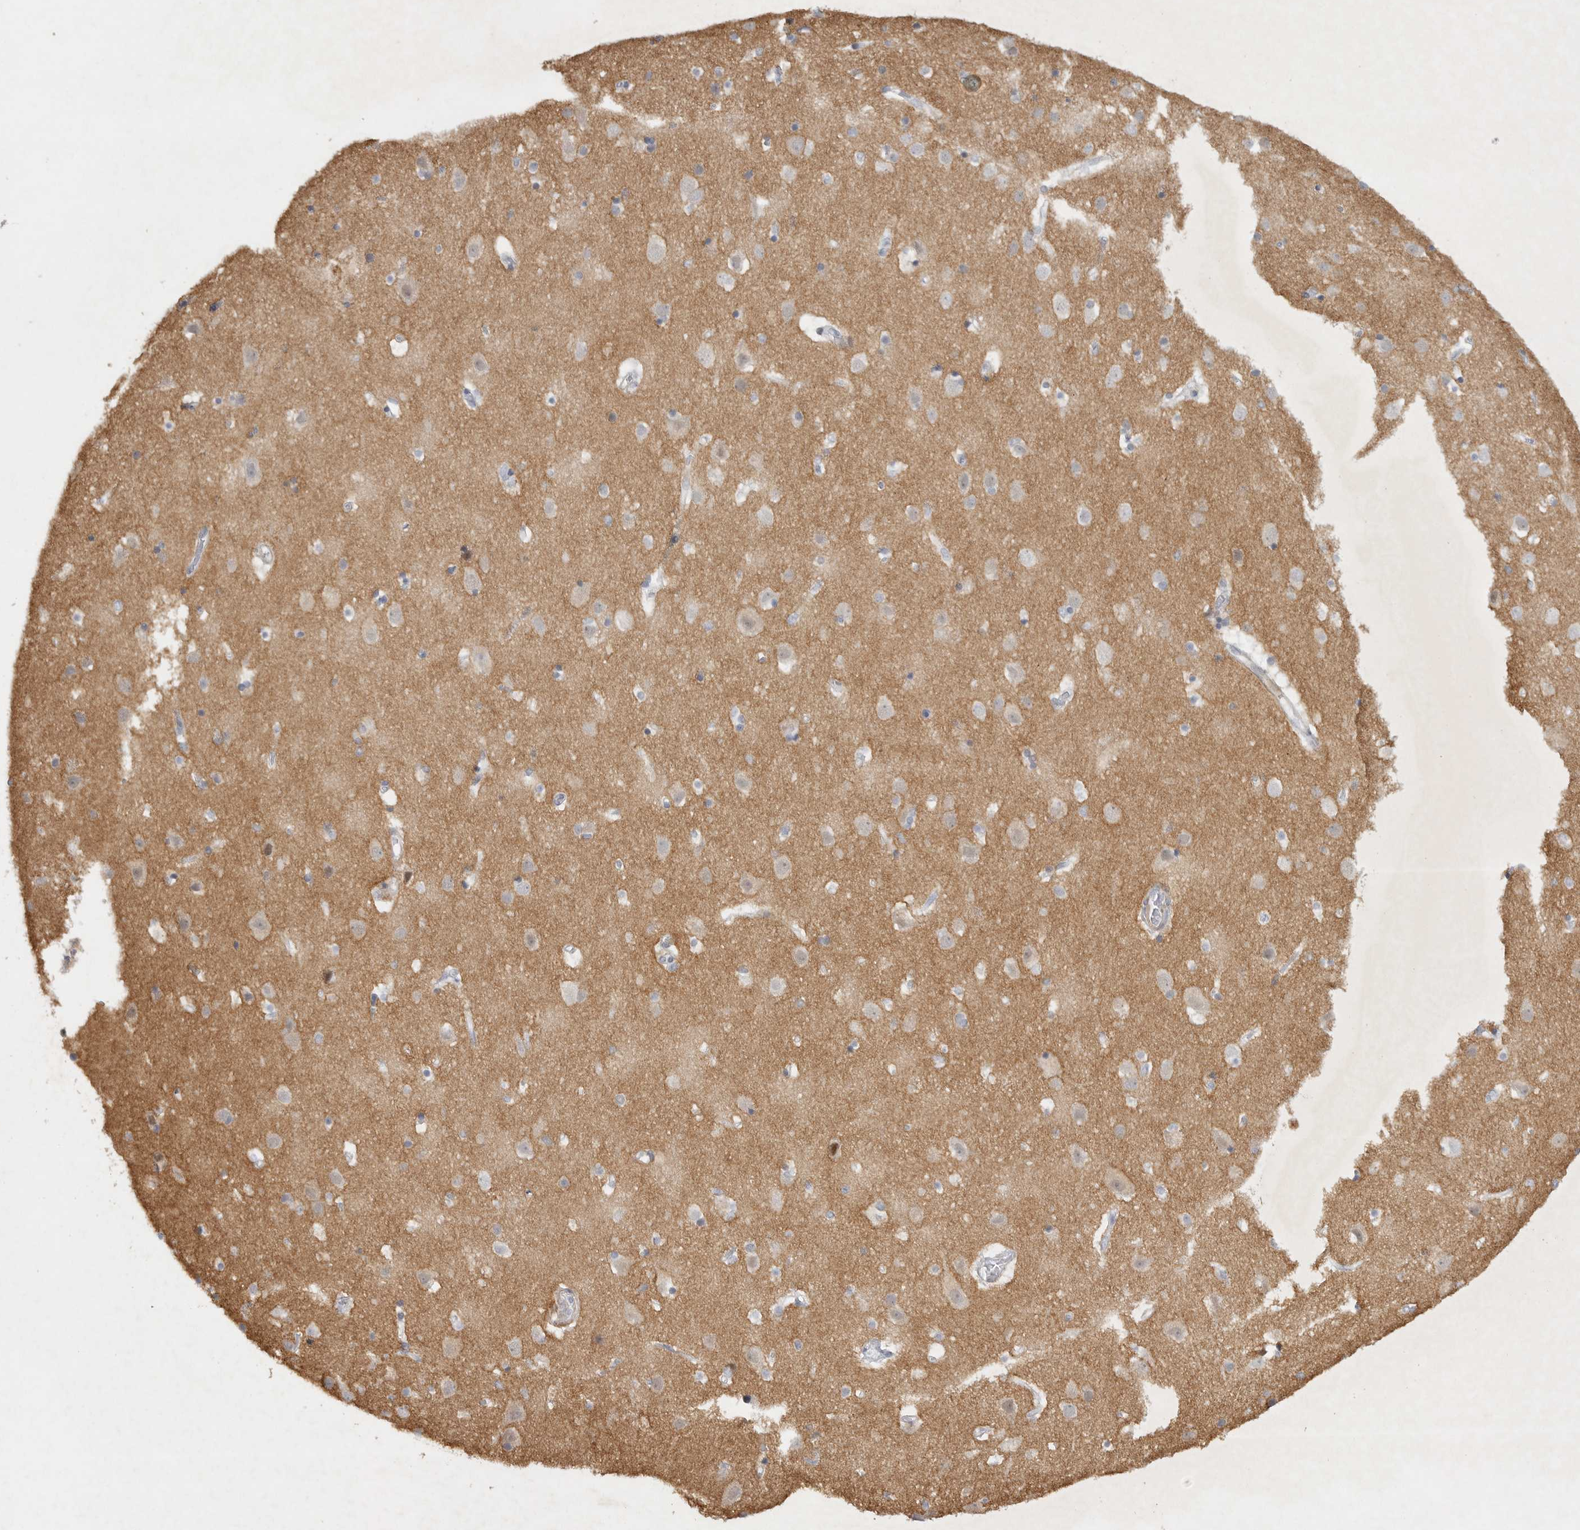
{"staining": {"intensity": "negative", "quantity": "none", "location": "none"}, "tissue": "cerebral cortex", "cell_type": "Endothelial cells", "image_type": "normal", "snomed": [{"axis": "morphology", "description": "Normal tissue, NOS"}, {"axis": "topography", "description": "Cerebral cortex"}], "caption": "High power microscopy image of an immunohistochemistry image of normal cerebral cortex, revealing no significant expression in endothelial cells.", "gene": "TNR", "patient": {"sex": "male", "age": 54}}